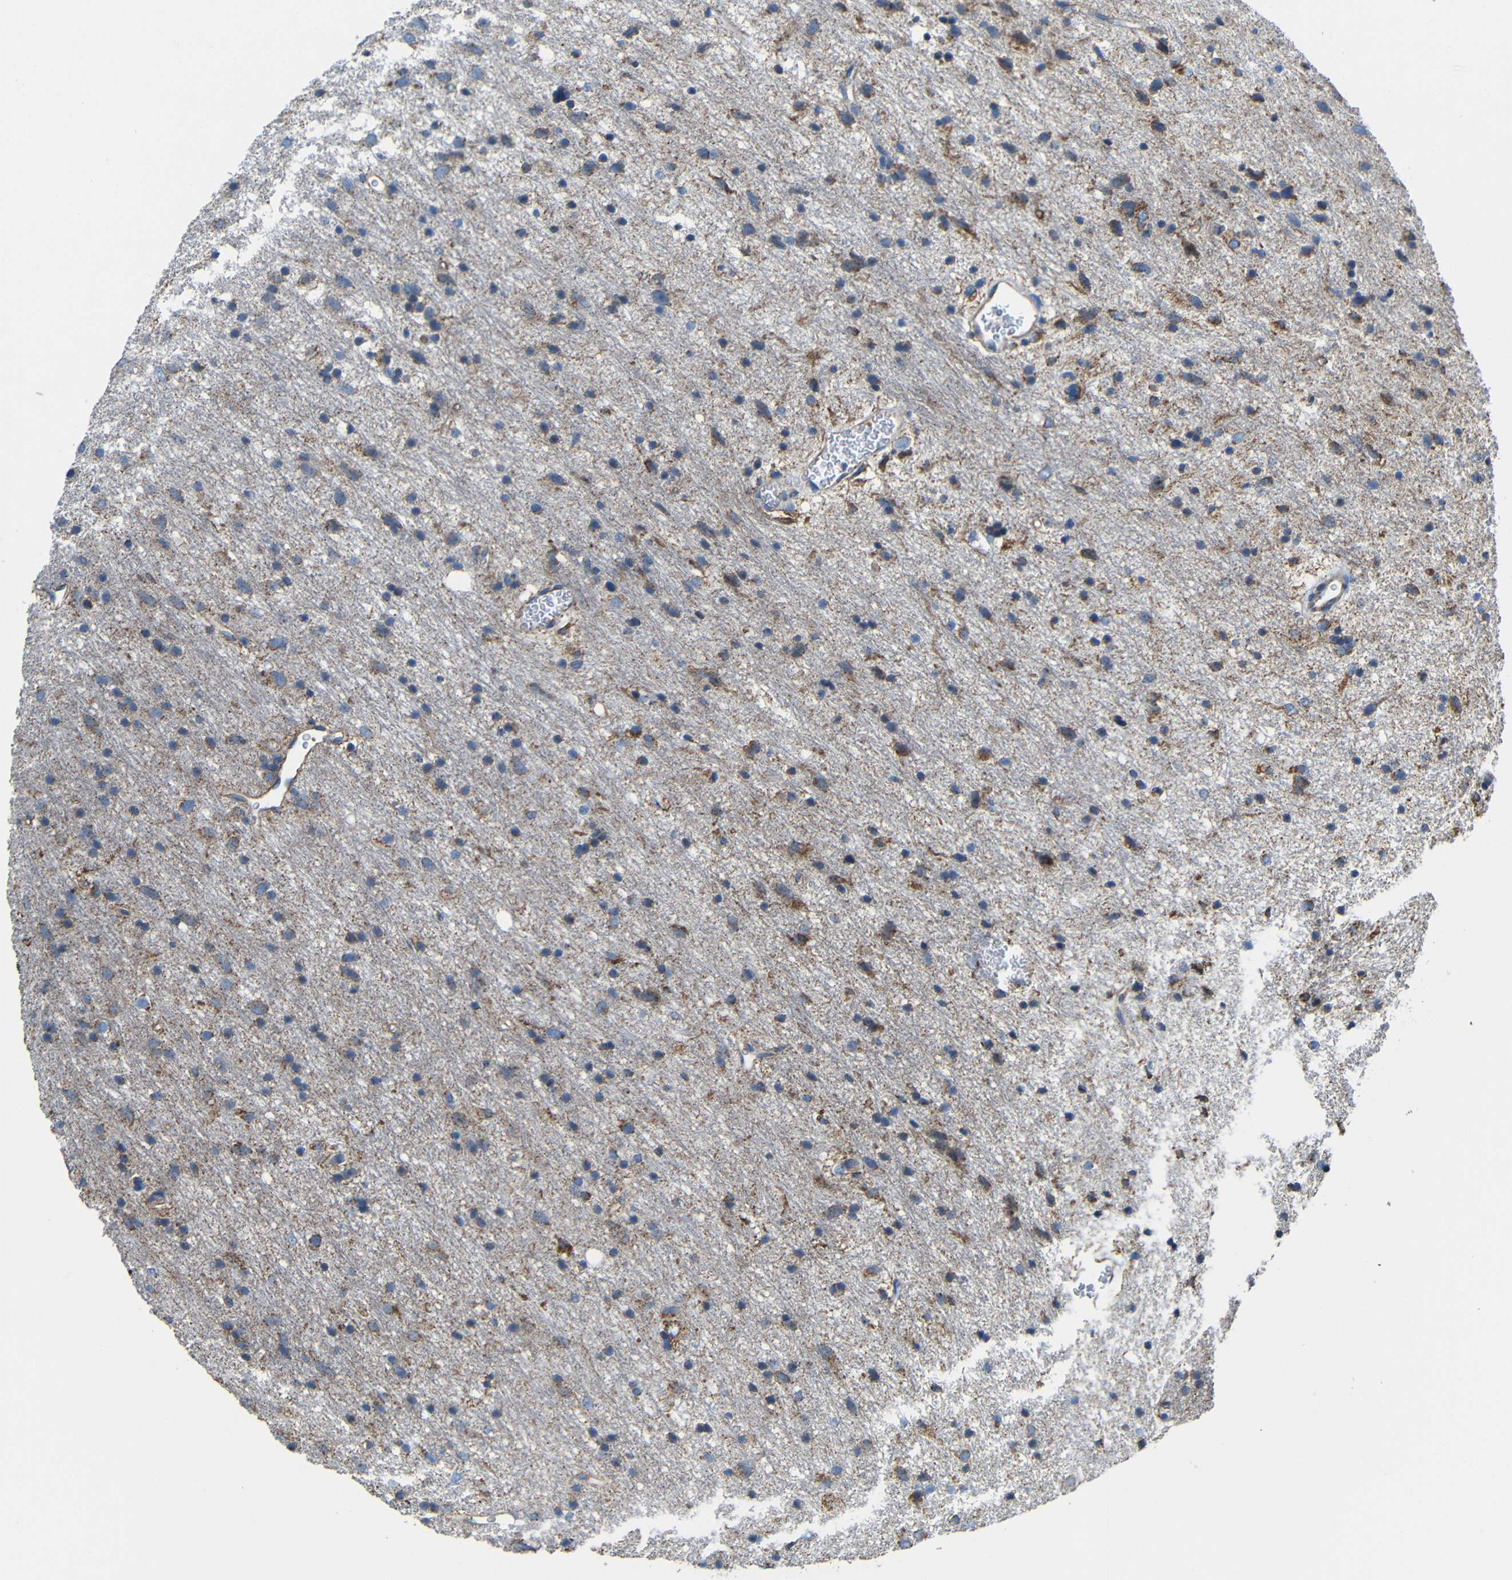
{"staining": {"intensity": "moderate", "quantity": "25%-75%", "location": "cytoplasmic/membranous"}, "tissue": "glioma", "cell_type": "Tumor cells", "image_type": "cancer", "snomed": [{"axis": "morphology", "description": "Glioma, malignant, Low grade"}, {"axis": "topography", "description": "Brain"}], "caption": "Tumor cells show moderate cytoplasmic/membranous expression in approximately 25%-75% of cells in malignant glioma (low-grade). The protein of interest is stained brown, and the nuclei are stained in blue (DAB (3,3'-diaminobenzidine) IHC with brightfield microscopy, high magnification).", "gene": "INTS6L", "patient": {"sex": "male", "age": 77}}